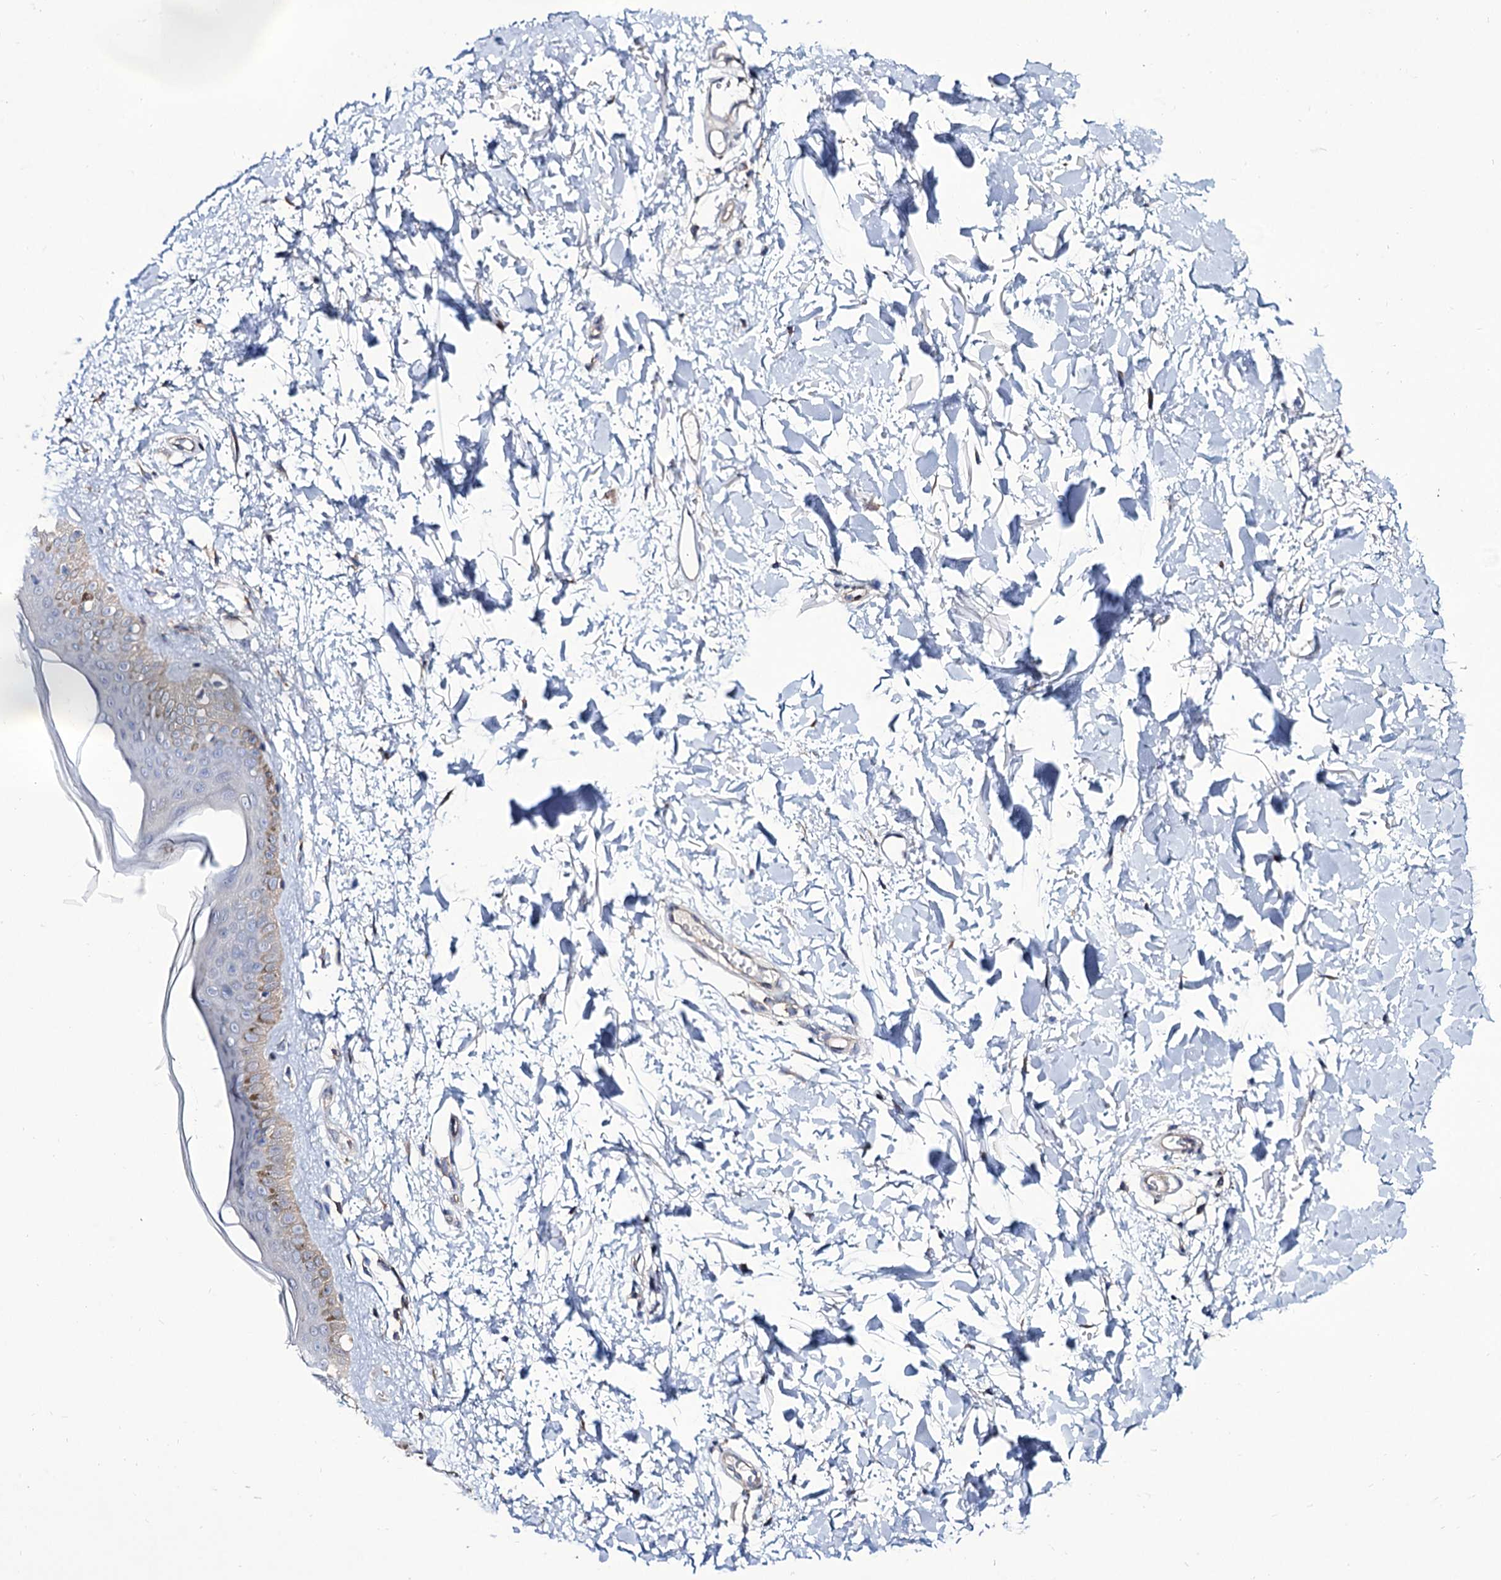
{"staining": {"intensity": "weak", "quantity": ">75%", "location": "cytoplasmic/membranous"}, "tissue": "skin", "cell_type": "Fibroblasts", "image_type": "normal", "snomed": [{"axis": "morphology", "description": "Normal tissue, NOS"}, {"axis": "topography", "description": "Skin"}], "caption": "Weak cytoplasmic/membranous expression is identified in about >75% of fibroblasts in normal skin.", "gene": "SEC24A", "patient": {"sex": "female", "age": 58}}